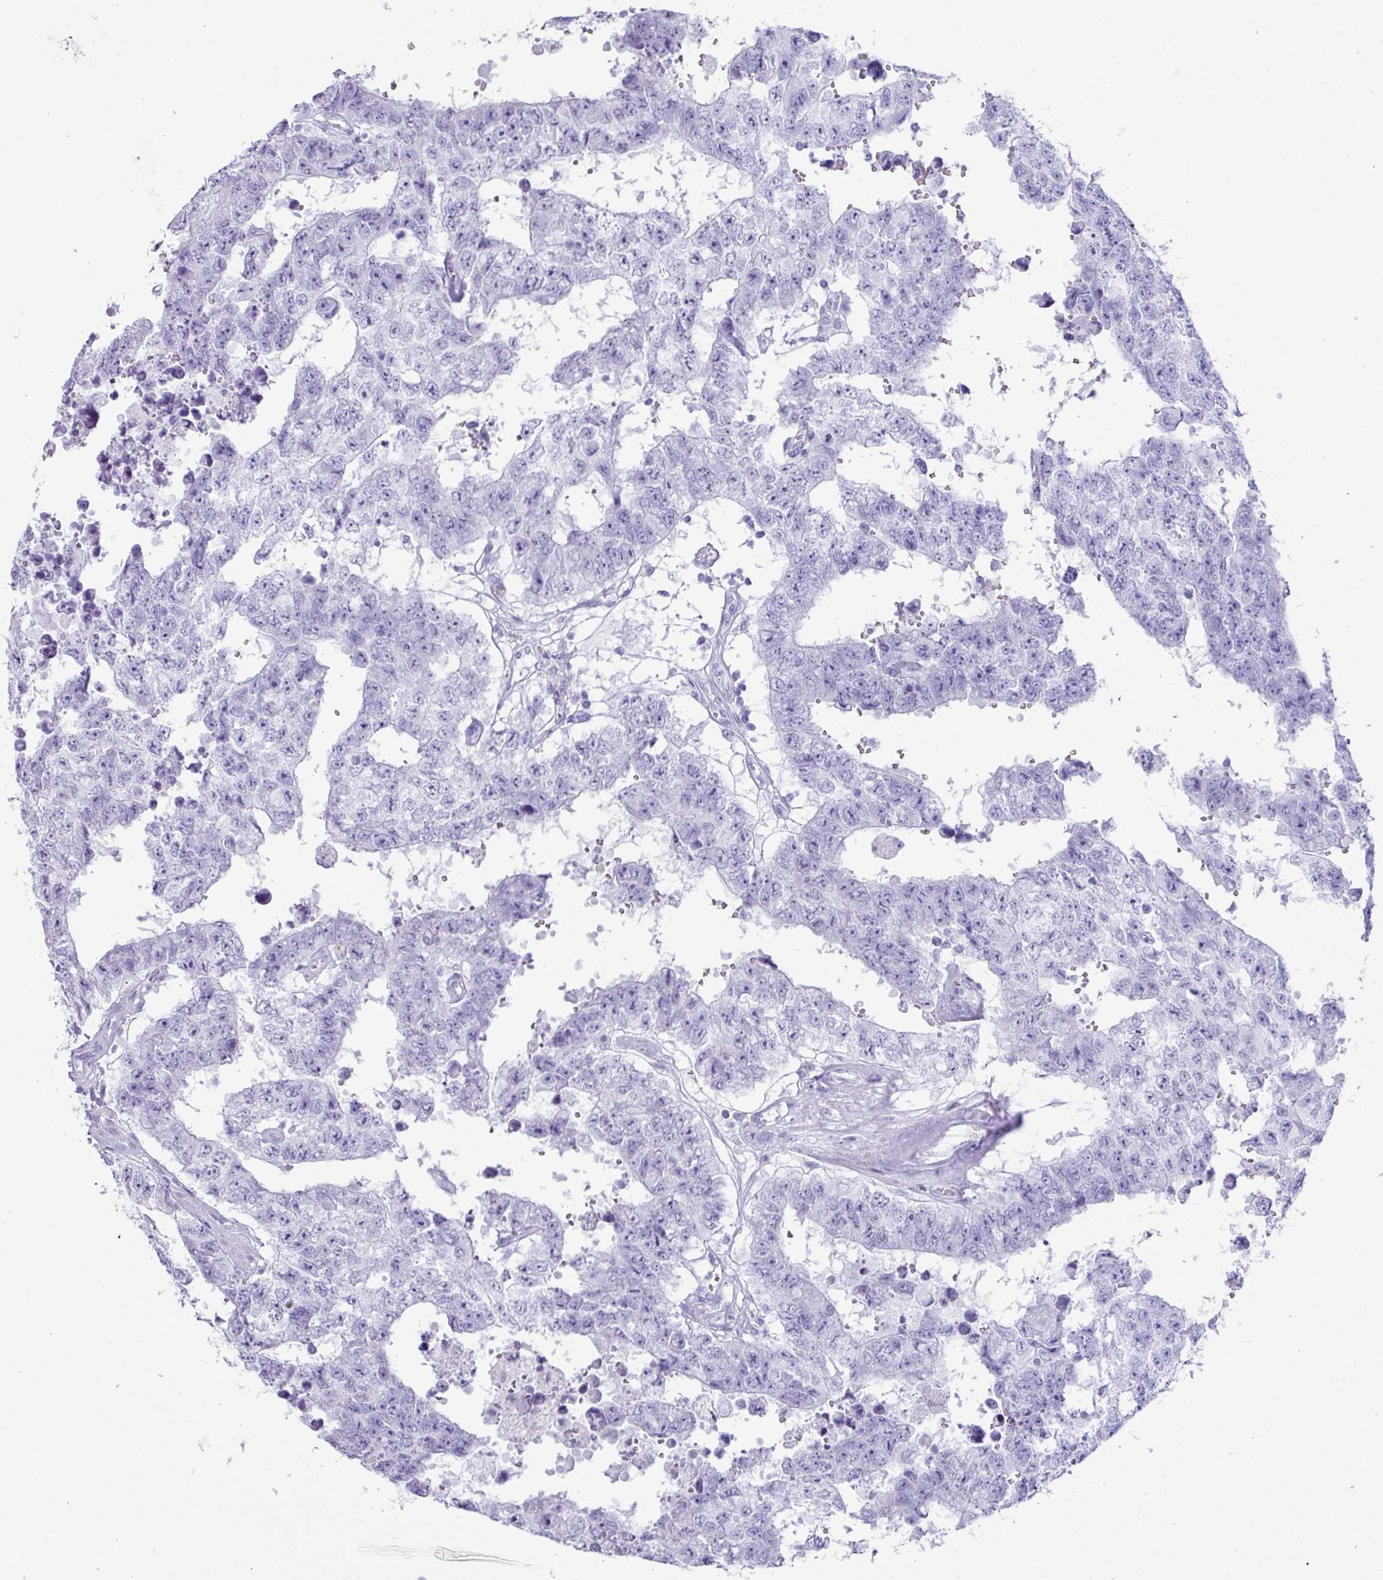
{"staining": {"intensity": "negative", "quantity": "none", "location": "none"}, "tissue": "testis cancer", "cell_type": "Tumor cells", "image_type": "cancer", "snomed": [{"axis": "morphology", "description": "Normal tissue, NOS"}, {"axis": "morphology", "description": "Carcinoma, Embryonal, NOS"}, {"axis": "topography", "description": "Testis"}, {"axis": "topography", "description": "Epididymis"}], "caption": "Immunohistochemical staining of testis embryonal carcinoma displays no significant staining in tumor cells. Brightfield microscopy of immunohistochemistry stained with DAB (3,3'-diaminobenzidine) (brown) and hematoxylin (blue), captured at high magnification.", "gene": "NCCRP1", "patient": {"sex": "male", "age": 25}}